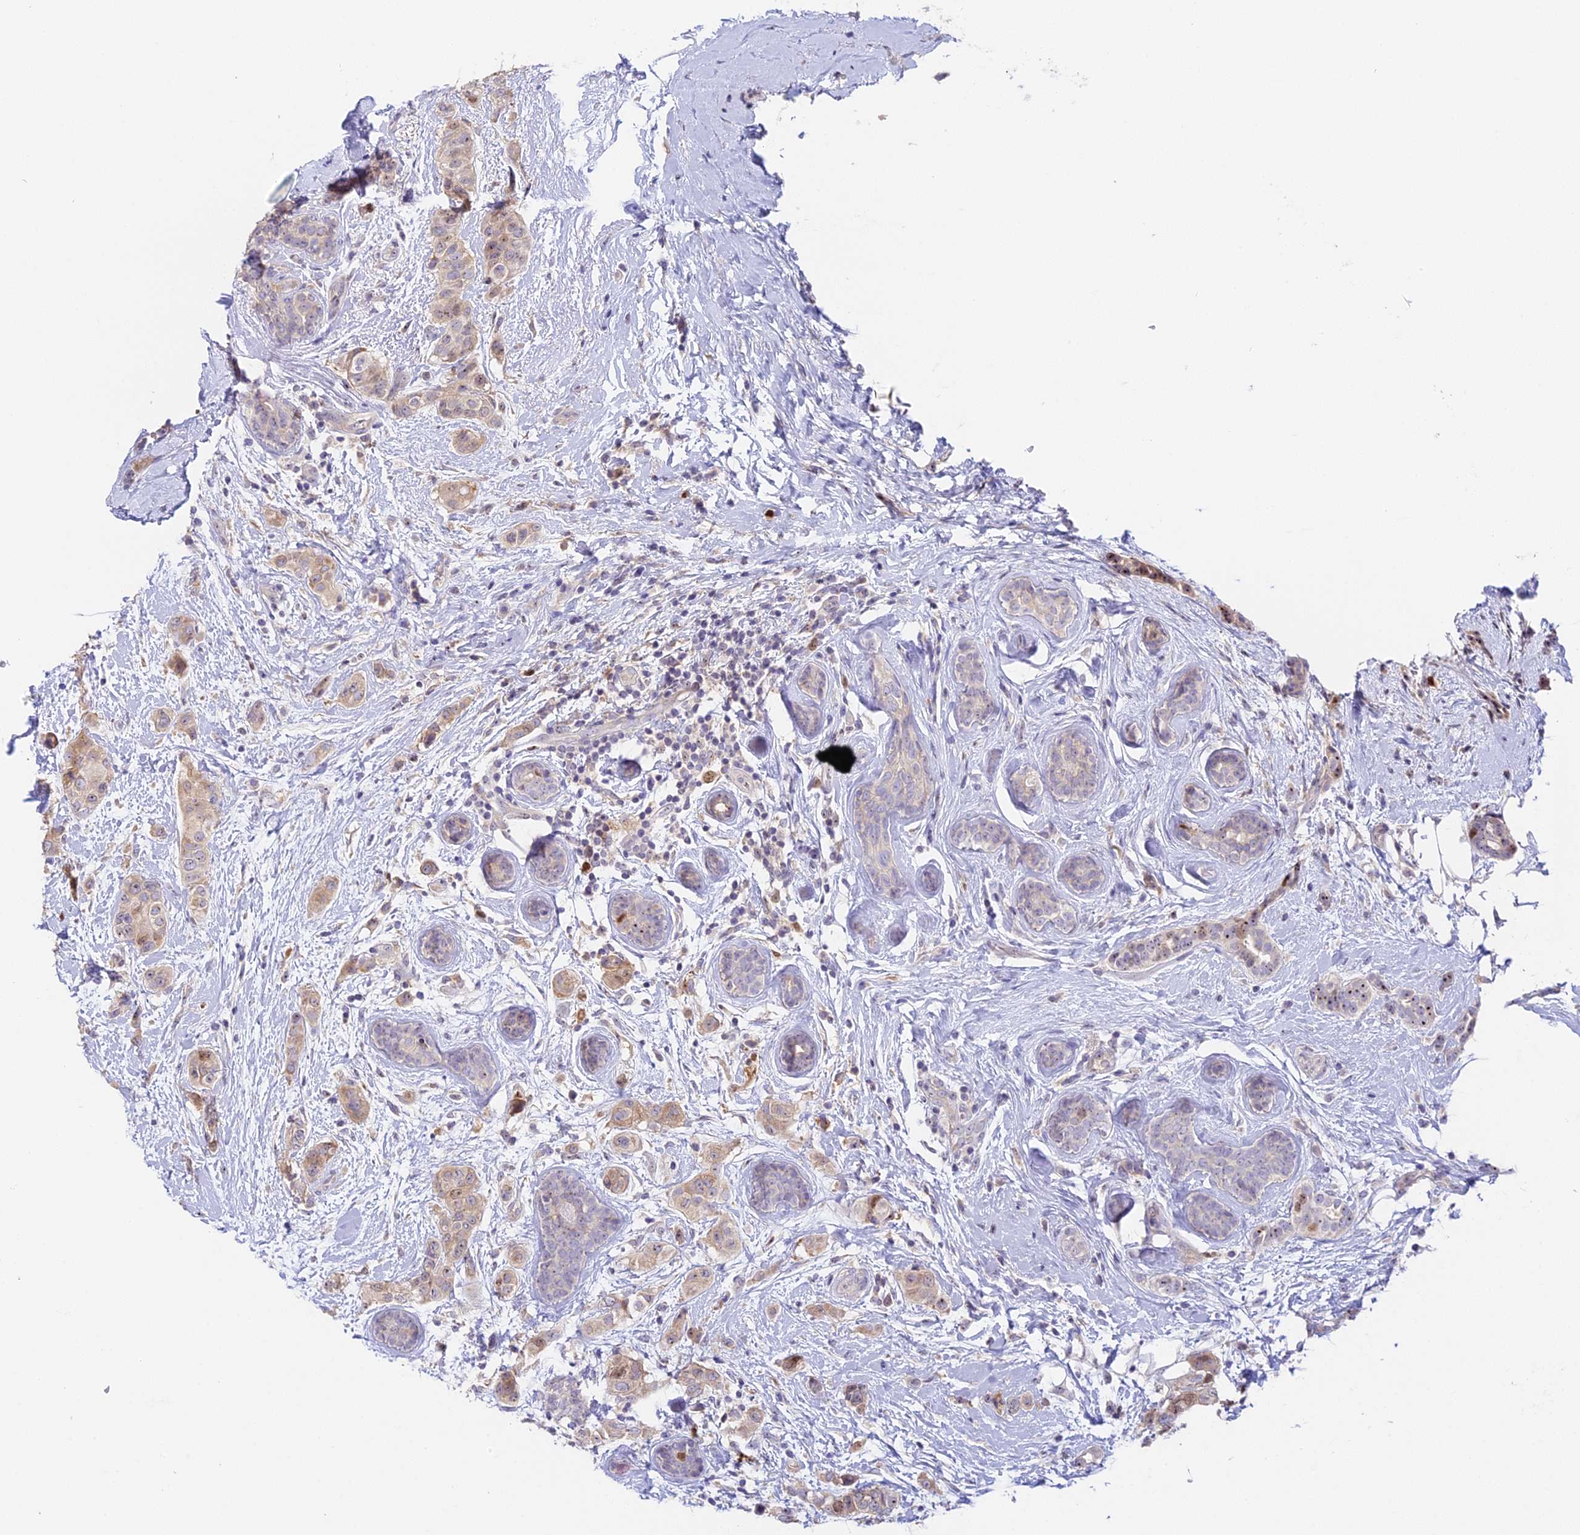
{"staining": {"intensity": "weak", "quantity": "<25%", "location": "cytoplasmic/membranous"}, "tissue": "breast cancer", "cell_type": "Tumor cells", "image_type": "cancer", "snomed": [{"axis": "morphology", "description": "Lobular carcinoma"}, {"axis": "topography", "description": "Breast"}], "caption": "DAB immunohistochemical staining of human lobular carcinoma (breast) displays no significant staining in tumor cells.", "gene": "RAD51", "patient": {"sex": "female", "age": 51}}